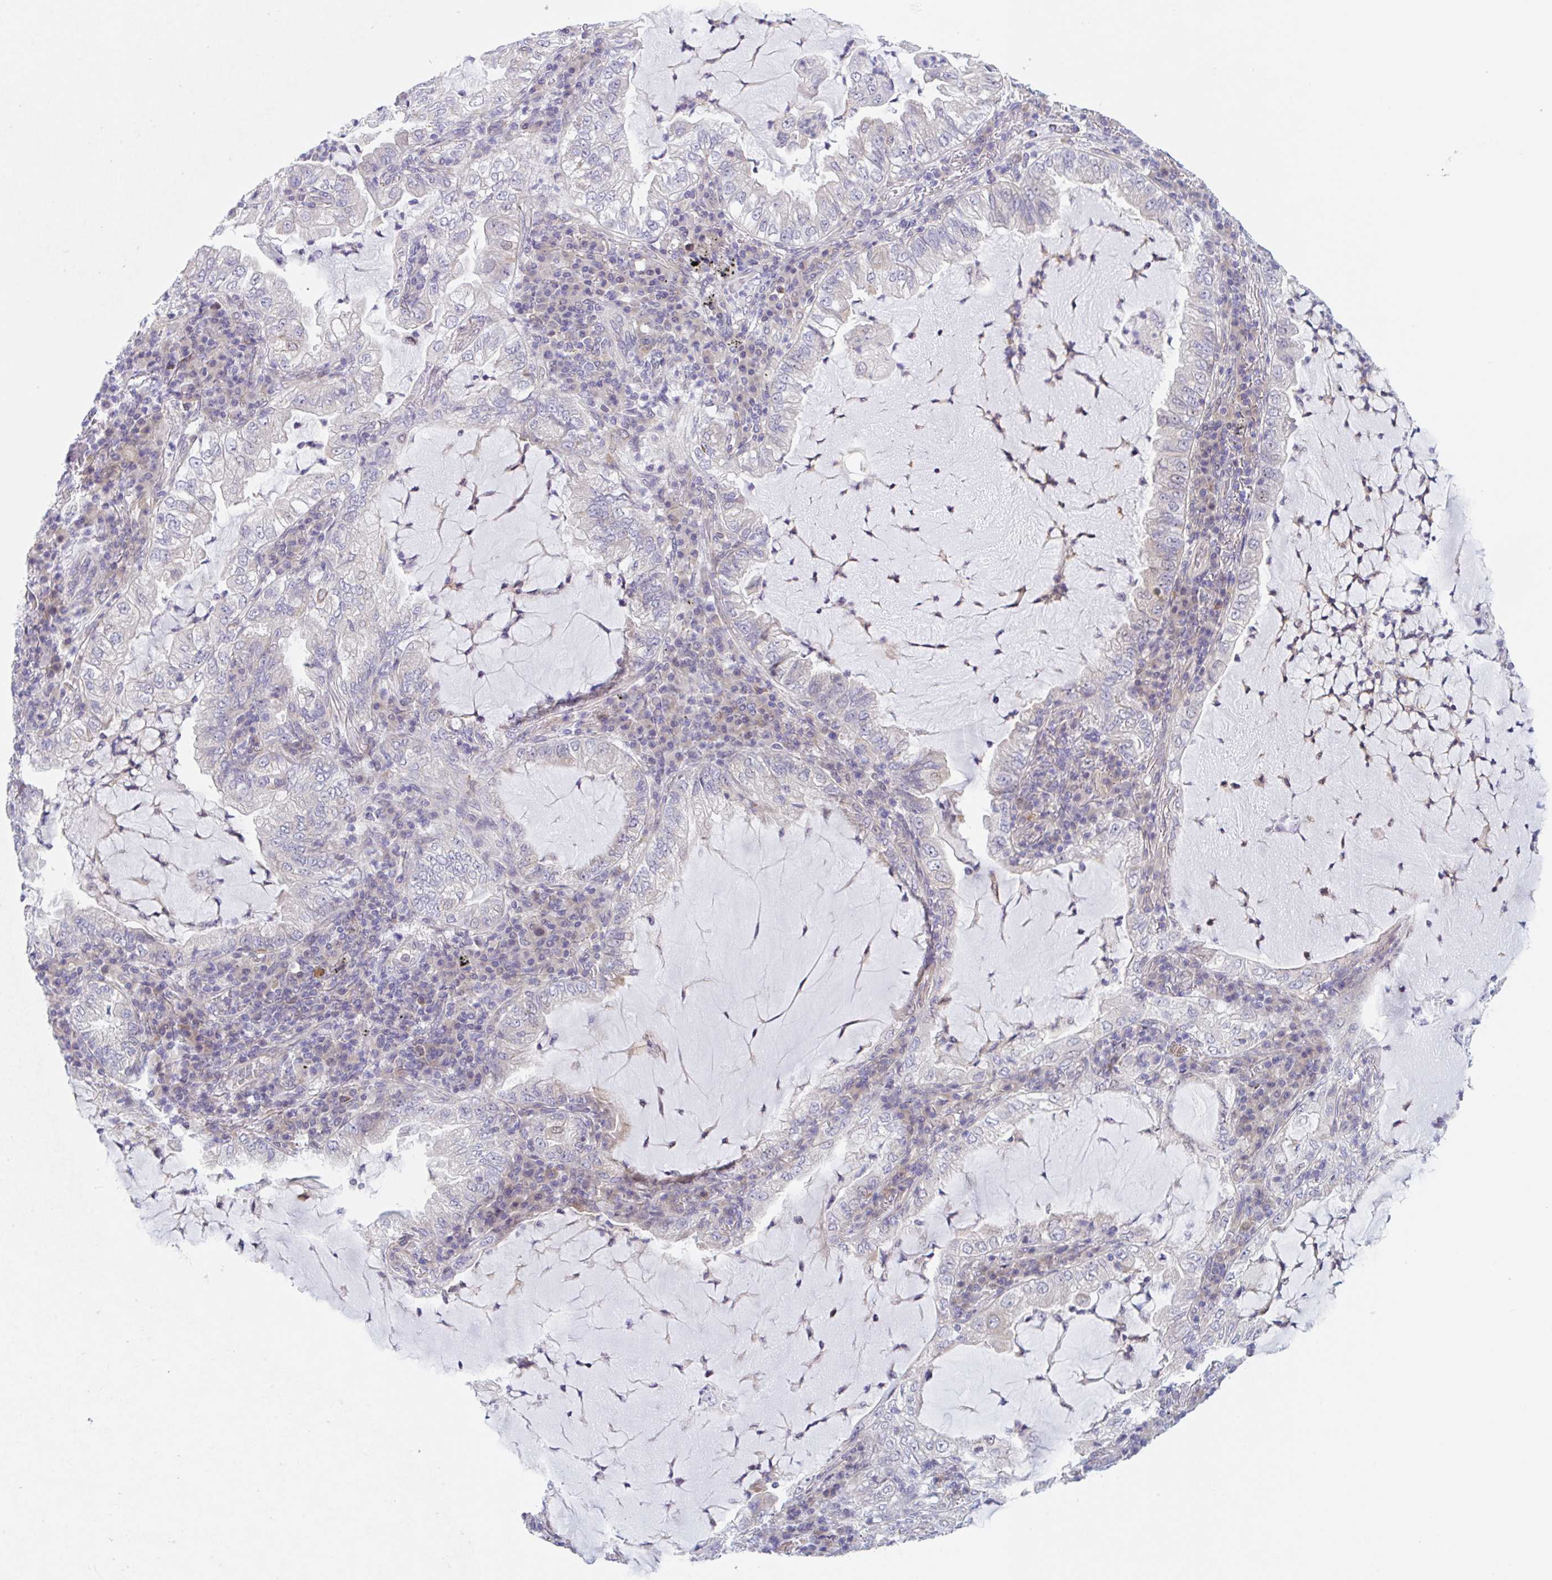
{"staining": {"intensity": "negative", "quantity": "none", "location": "none"}, "tissue": "lung cancer", "cell_type": "Tumor cells", "image_type": "cancer", "snomed": [{"axis": "morphology", "description": "Adenocarcinoma, NOS"}, {"axis": "topography", "description": "Lung"}], "caption": "Tumor cells are negative for protein expression in human adenocarcinoma (lung). (Immunohistochemistry (ihc), brightfield microscopy, high magnification).", "gene": "TBPL2", "patient": {"sex": "female", "age": 73}}